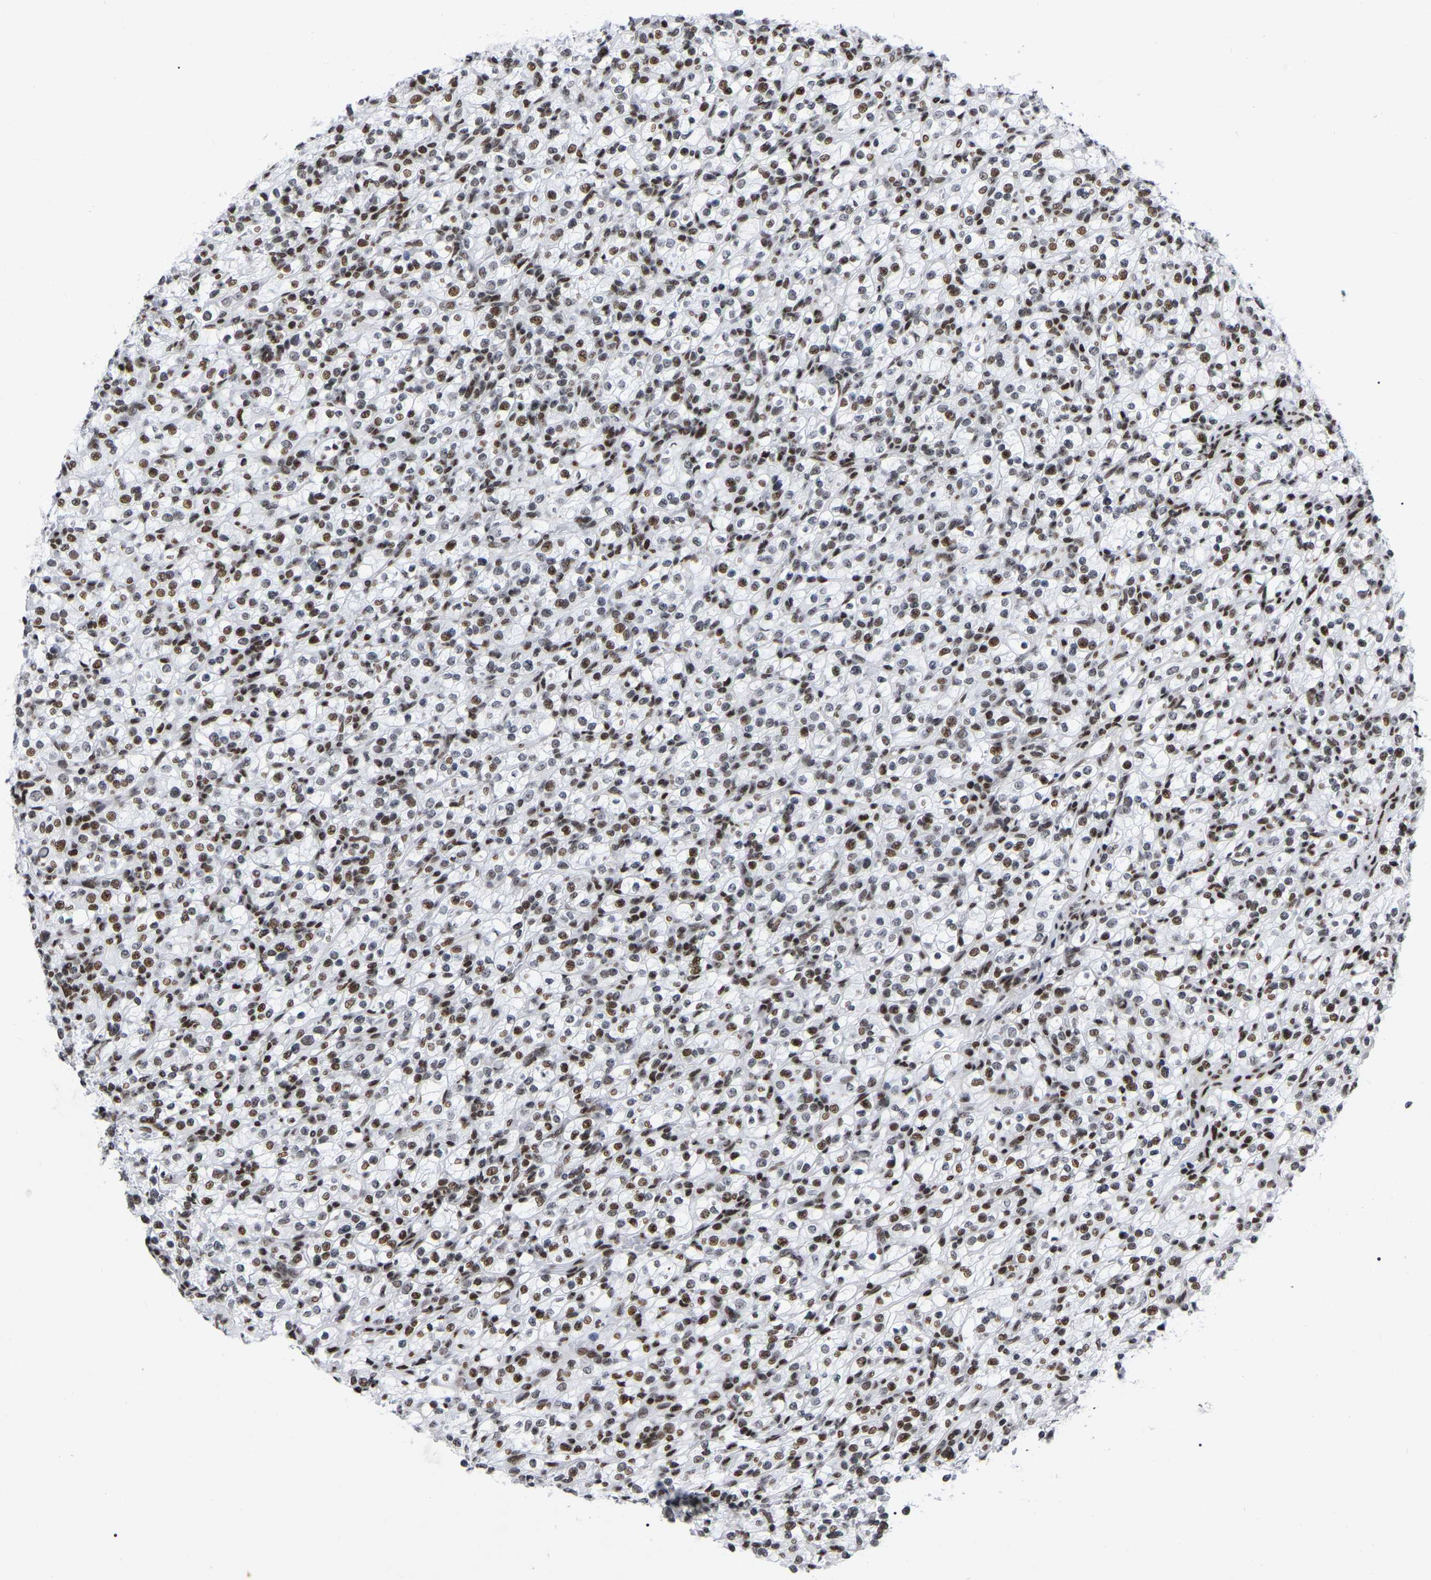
{"staining": {"intensity": "moderate", "quantity": ">75%", "location": "nuclear"}, "tissue": "renal cancer", "cell_type": "Tumor cells", "image_type": "cancer", "snomed": [{"axis": "morphology", "description": "Normal tissue, NOS"}, {"axis": "morphology", "description": "Adenocarcinoma, NOS"}, {"axis": "topography", "description": "Kidney"}], "caption": "Tumor cells reveal medium levels of moderate nuclear positivity in about >75% of cells in renal adenocarcinoma.", "gene": "PRCC", "patient": {"sex": "female", "age": 72}}